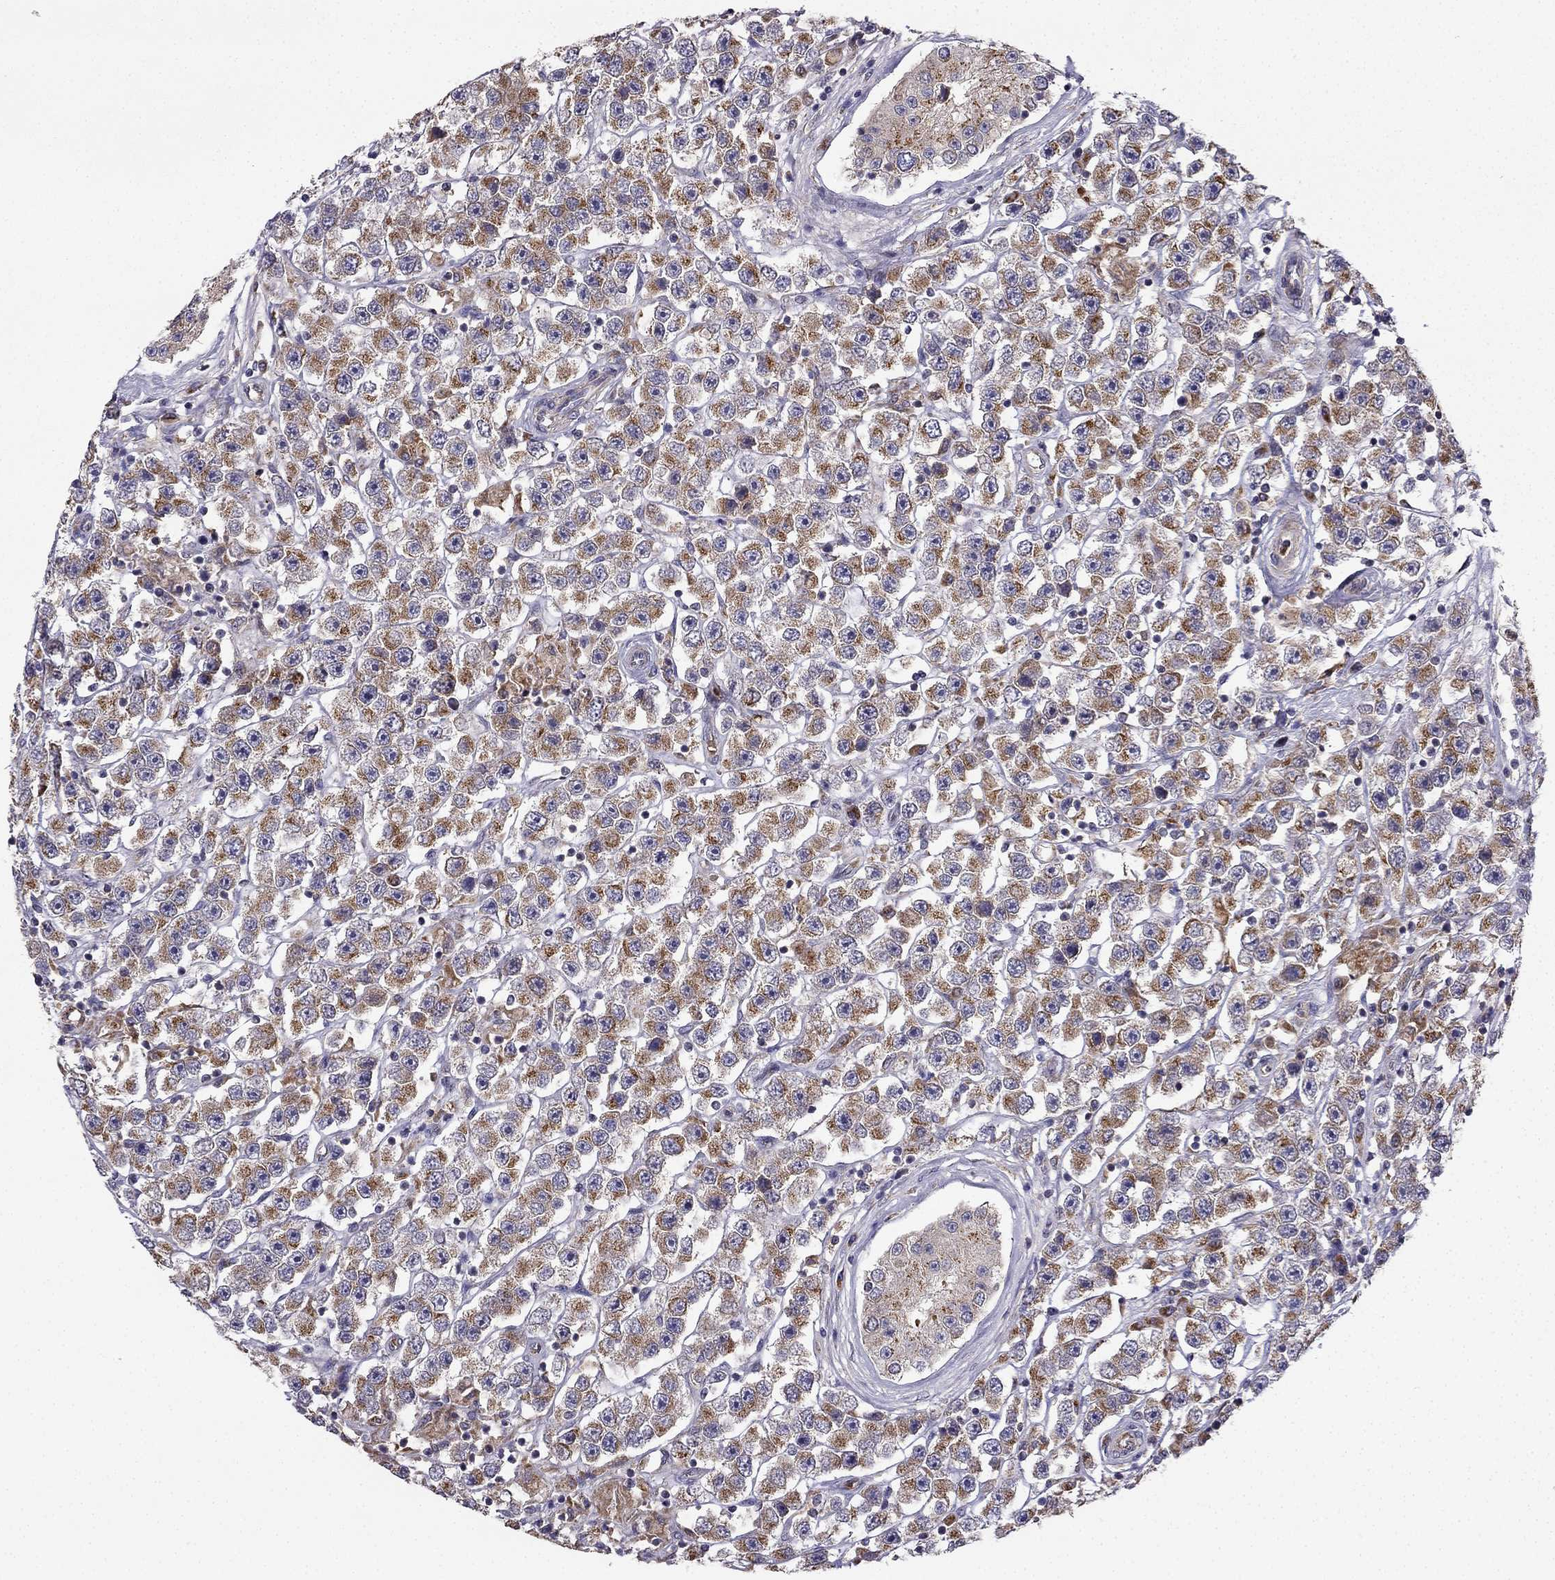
{"staining": {"intensity": "strong", "quantity": ">75%", "location": "cytoplasmic/membranous"}, "tissue": "testis cancer", "cell_type": "Tumor cells", "image_type": "cancer", "snomed": [{"axis": "morphology", "description": "Seminoma, NOS"}, {"axis": "topography", "description": "Testis"}], "caption": "The image demonstrates immunohistochemical staining of testis cancer (seminoma). There is strong cytoplasmic/membranous staining is appreciated in approximately >75% of tumor cells. (DAB IHC with brightfield microscopy, high magnification).", "gene": "B4GALT7", "patient": {"sex": "male", "age": 45}}